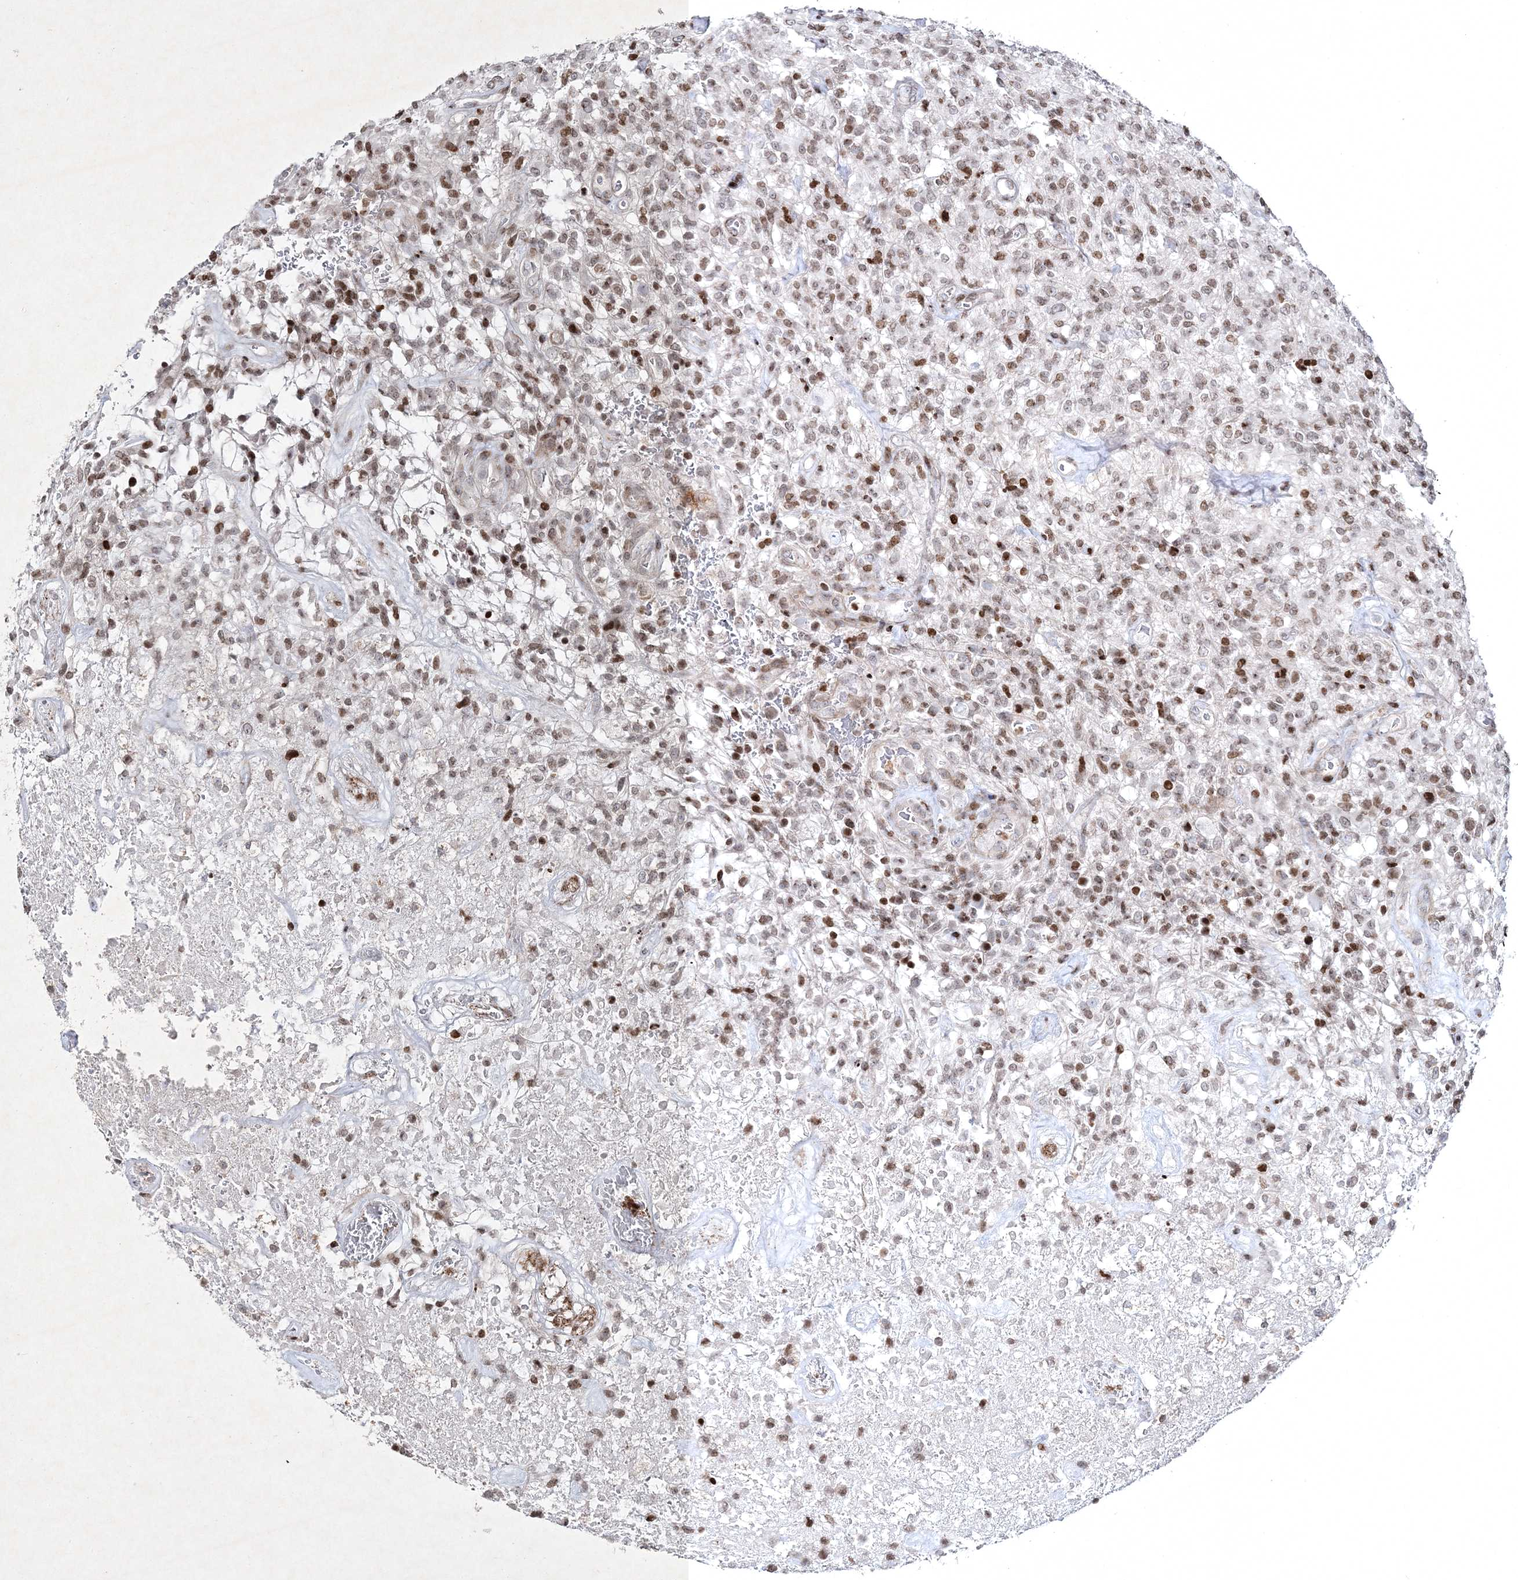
{"staining": {"intensity": "weak", "quantity": ">75%", "location": "nuclear"}, "tissue": "glioma", "cell_type": "Tumor cells", "image_type": "cancer", "snomed": [{"axis": "morphology", "description": "Glioma, malignant, High grade"}, {"axis": "topography", "description": "Brain"}], "caption": "Immunohistochemical staining of human glioma displays low levels of weak nuclear protein expression in about >75% of tumor cells.", "gene": "SMIM29", "patient": {"sex": "female", "age": 57}}